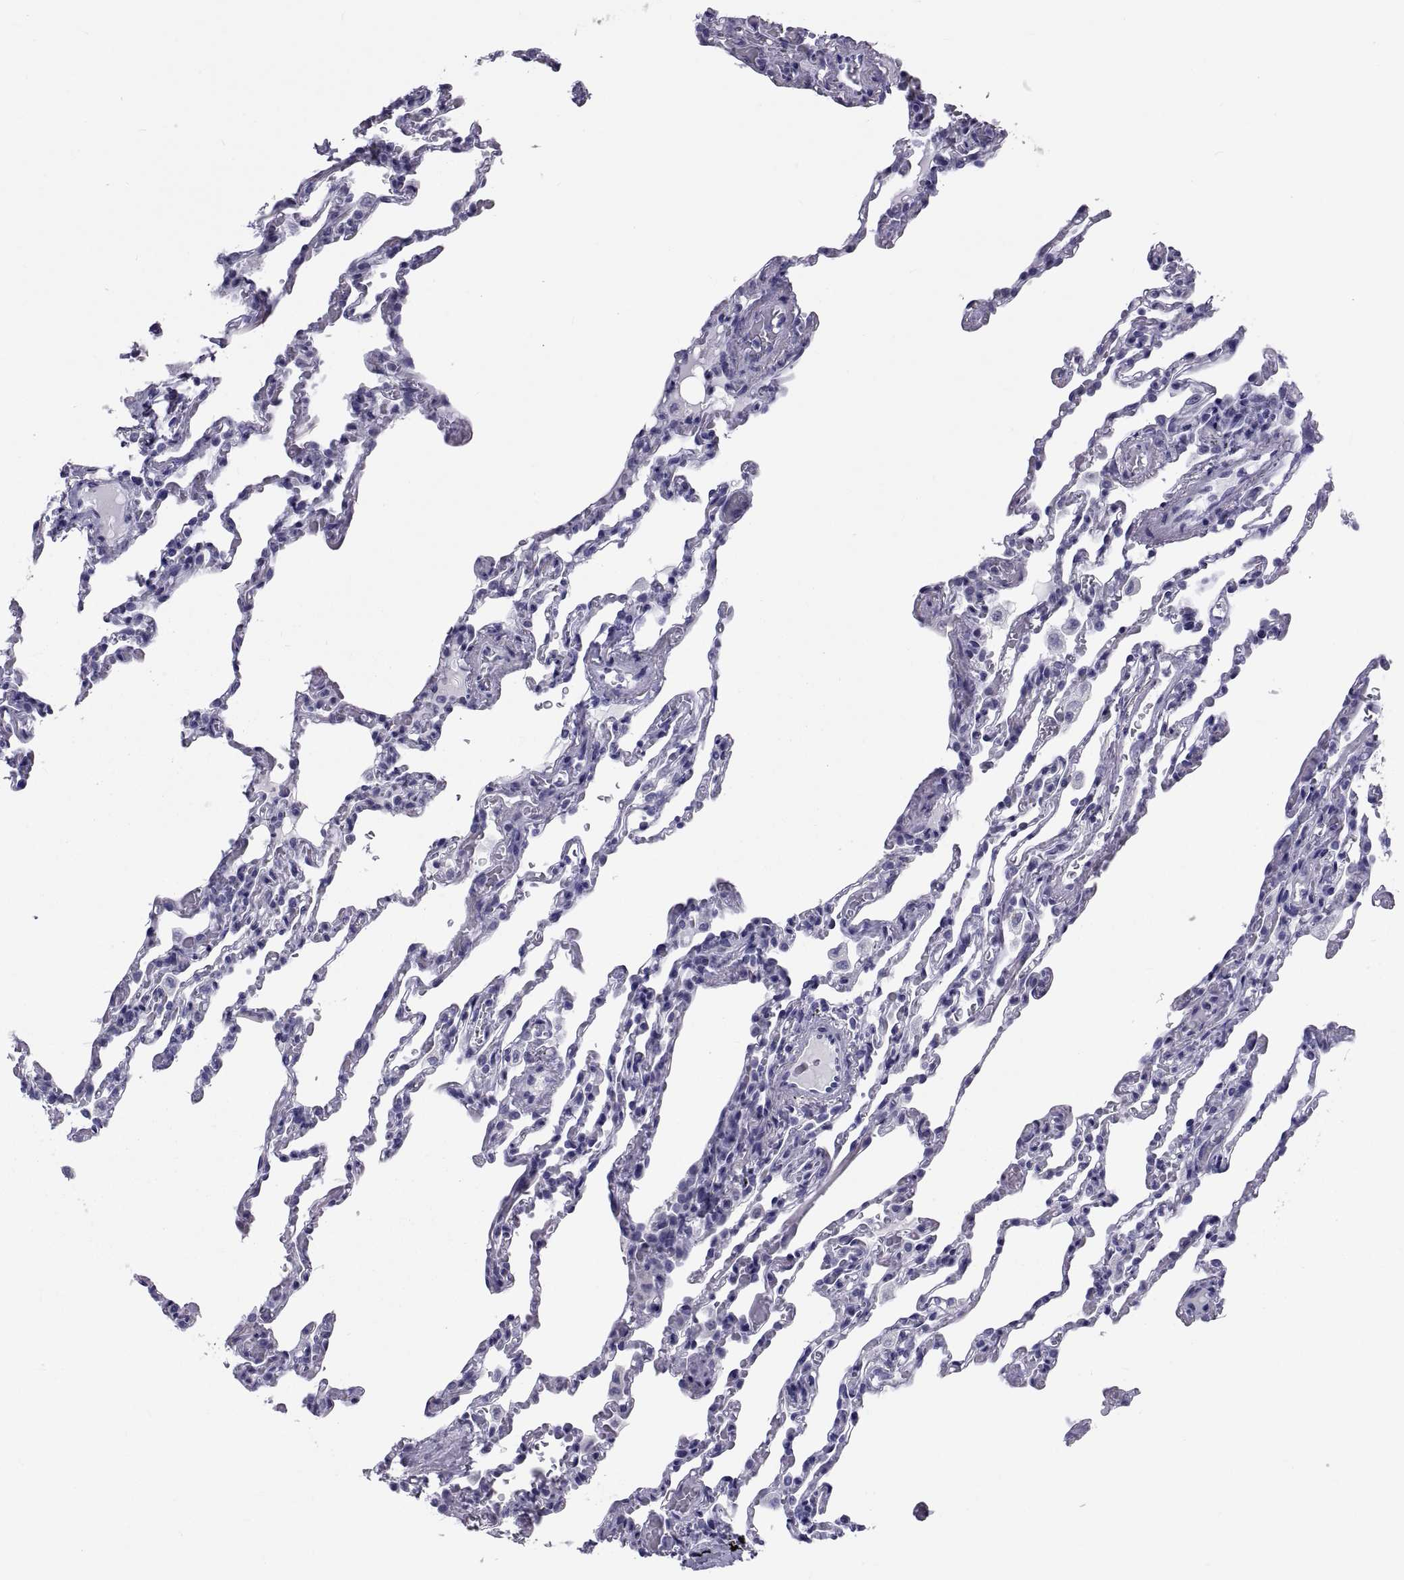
{"staining": {"intensity": "negative", "quantity": "none", "location": "none"}, "tissue": "lung", "cell_type": "Alveolar cells", "image_type": "normal", "snomed": [{"axis": "morphology", "description": "Normal tissue, NOS"}, {"axis": "topography", "description": "Lung"}], "caption": "Immunohistochemistry photomicrograph of benign human lung stained for a protein (brown), which demonstrates no positivity in alveolar cells. Nuclei are stained in blue.", "gene": "DEFB129", "patient": {"sex": "female", "age": 43}}